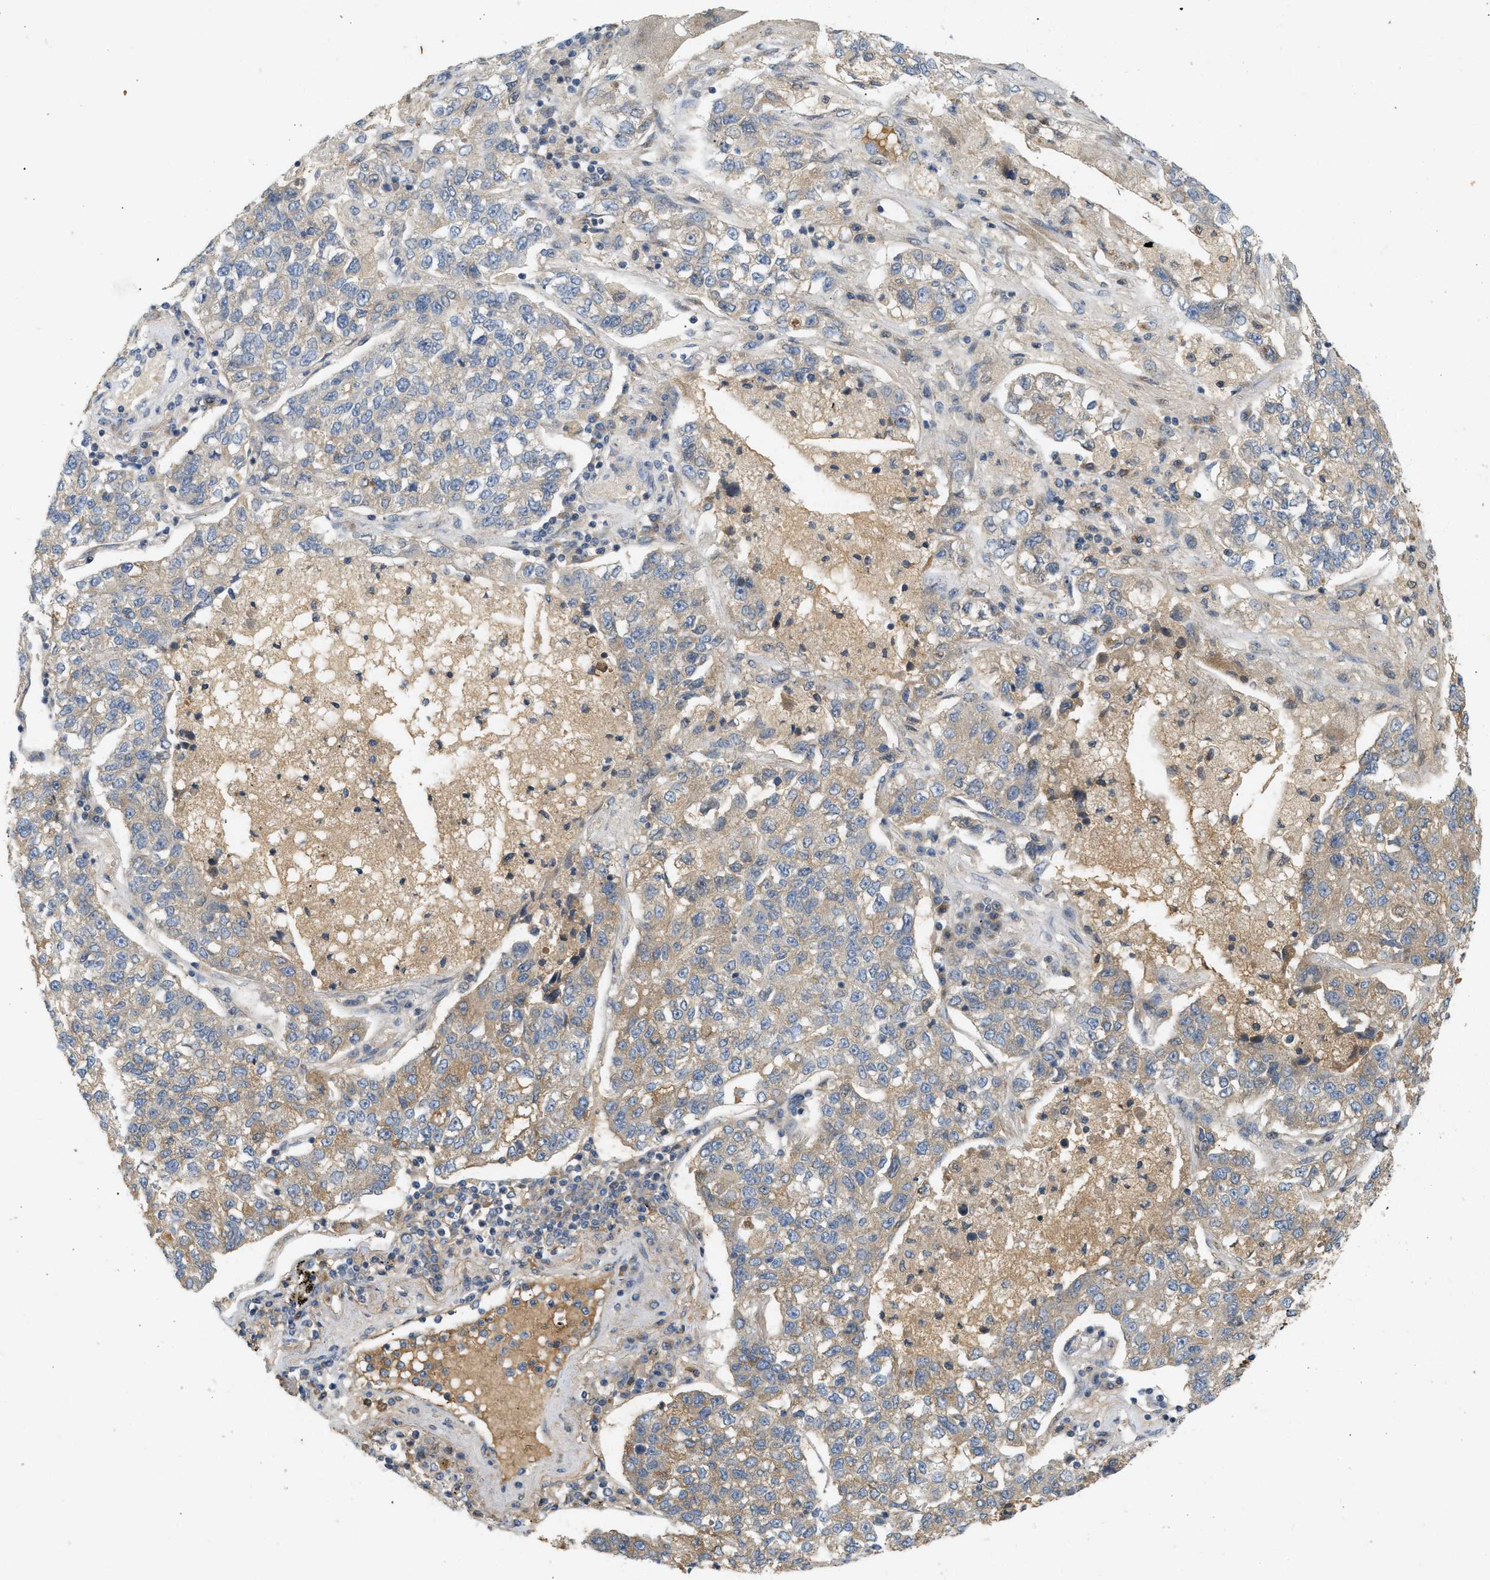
{"staining": {"intensity": "moderate", "quantity": "<25%", "location": "cytoplasmic/membranous"}, "tissue": "lung cancer", "cell_type": "Tumor cells", "image_type": "cancer", "snomed": [{"axis": "morphology", "description": "Adenocarcinoma, NOS"}, {"axis": "topography", "description": "Lung"}], "caption": "Lung cancer stained with a brown dye shows moderate cytoplasmic/membranous positive staining in approximately <25% of tumor cells.", "gene": "F8", "patient": {"sex": "male", "age": 49}}